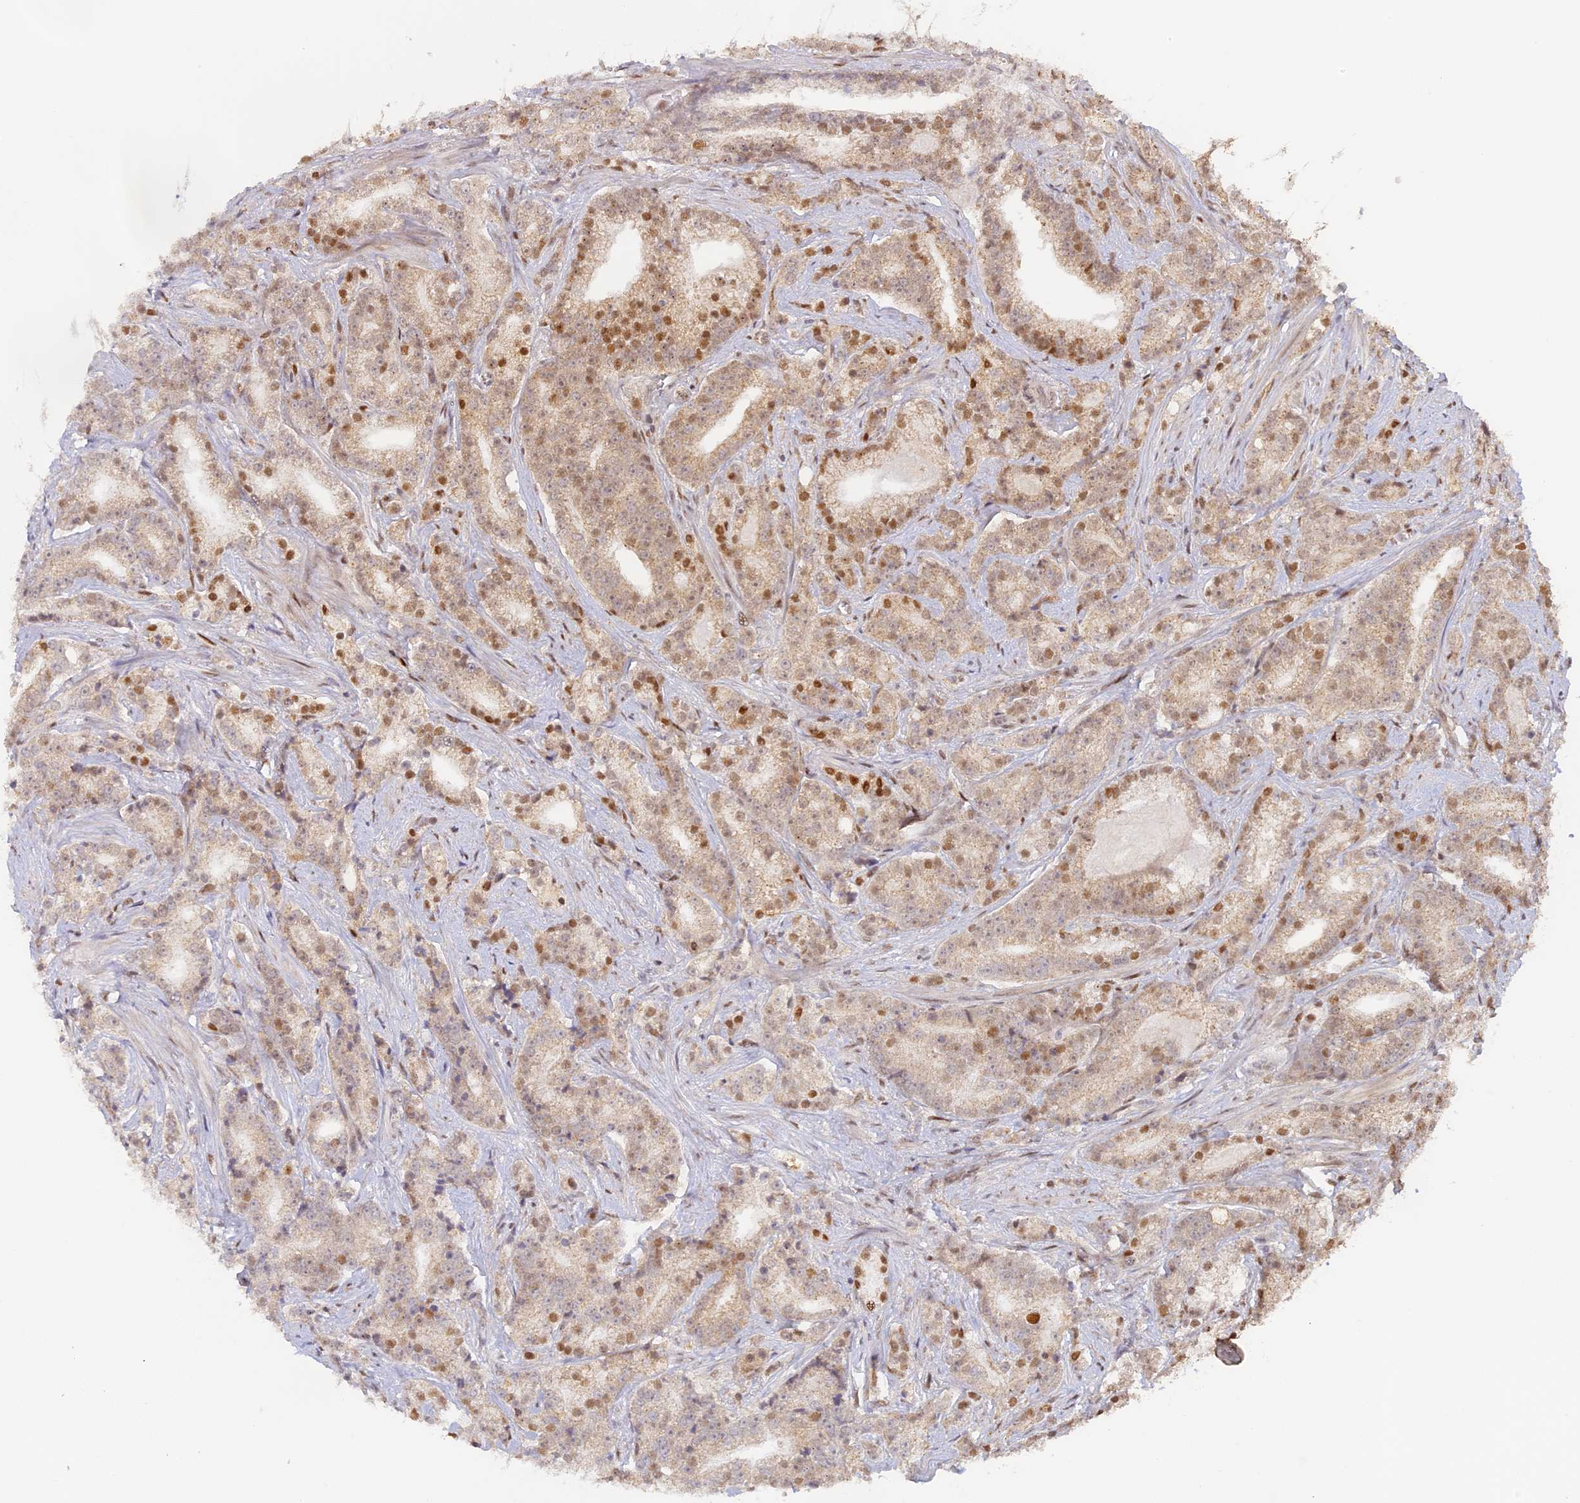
{"staining": {"intensity": "moderate", "quantity": "25%-75%", "location": "nuclear"}, "tissue": "prostate cancer", "cell_type": "Tumor cells", "image_type": "cancer", "snomed": [{"axis": "morphology", "description": "Adenocarcinoma, High grade"}, {"axis": "topography", "description": "Prostate"}], "caption": "Protein analysis of high-grade adenocarcinoma (prostate) tissue shows moderate nuclear expression in about 25%-75% of tumor cells.", "gene": "MYBL2", "patient": {"sex": "male", "age": 67}}